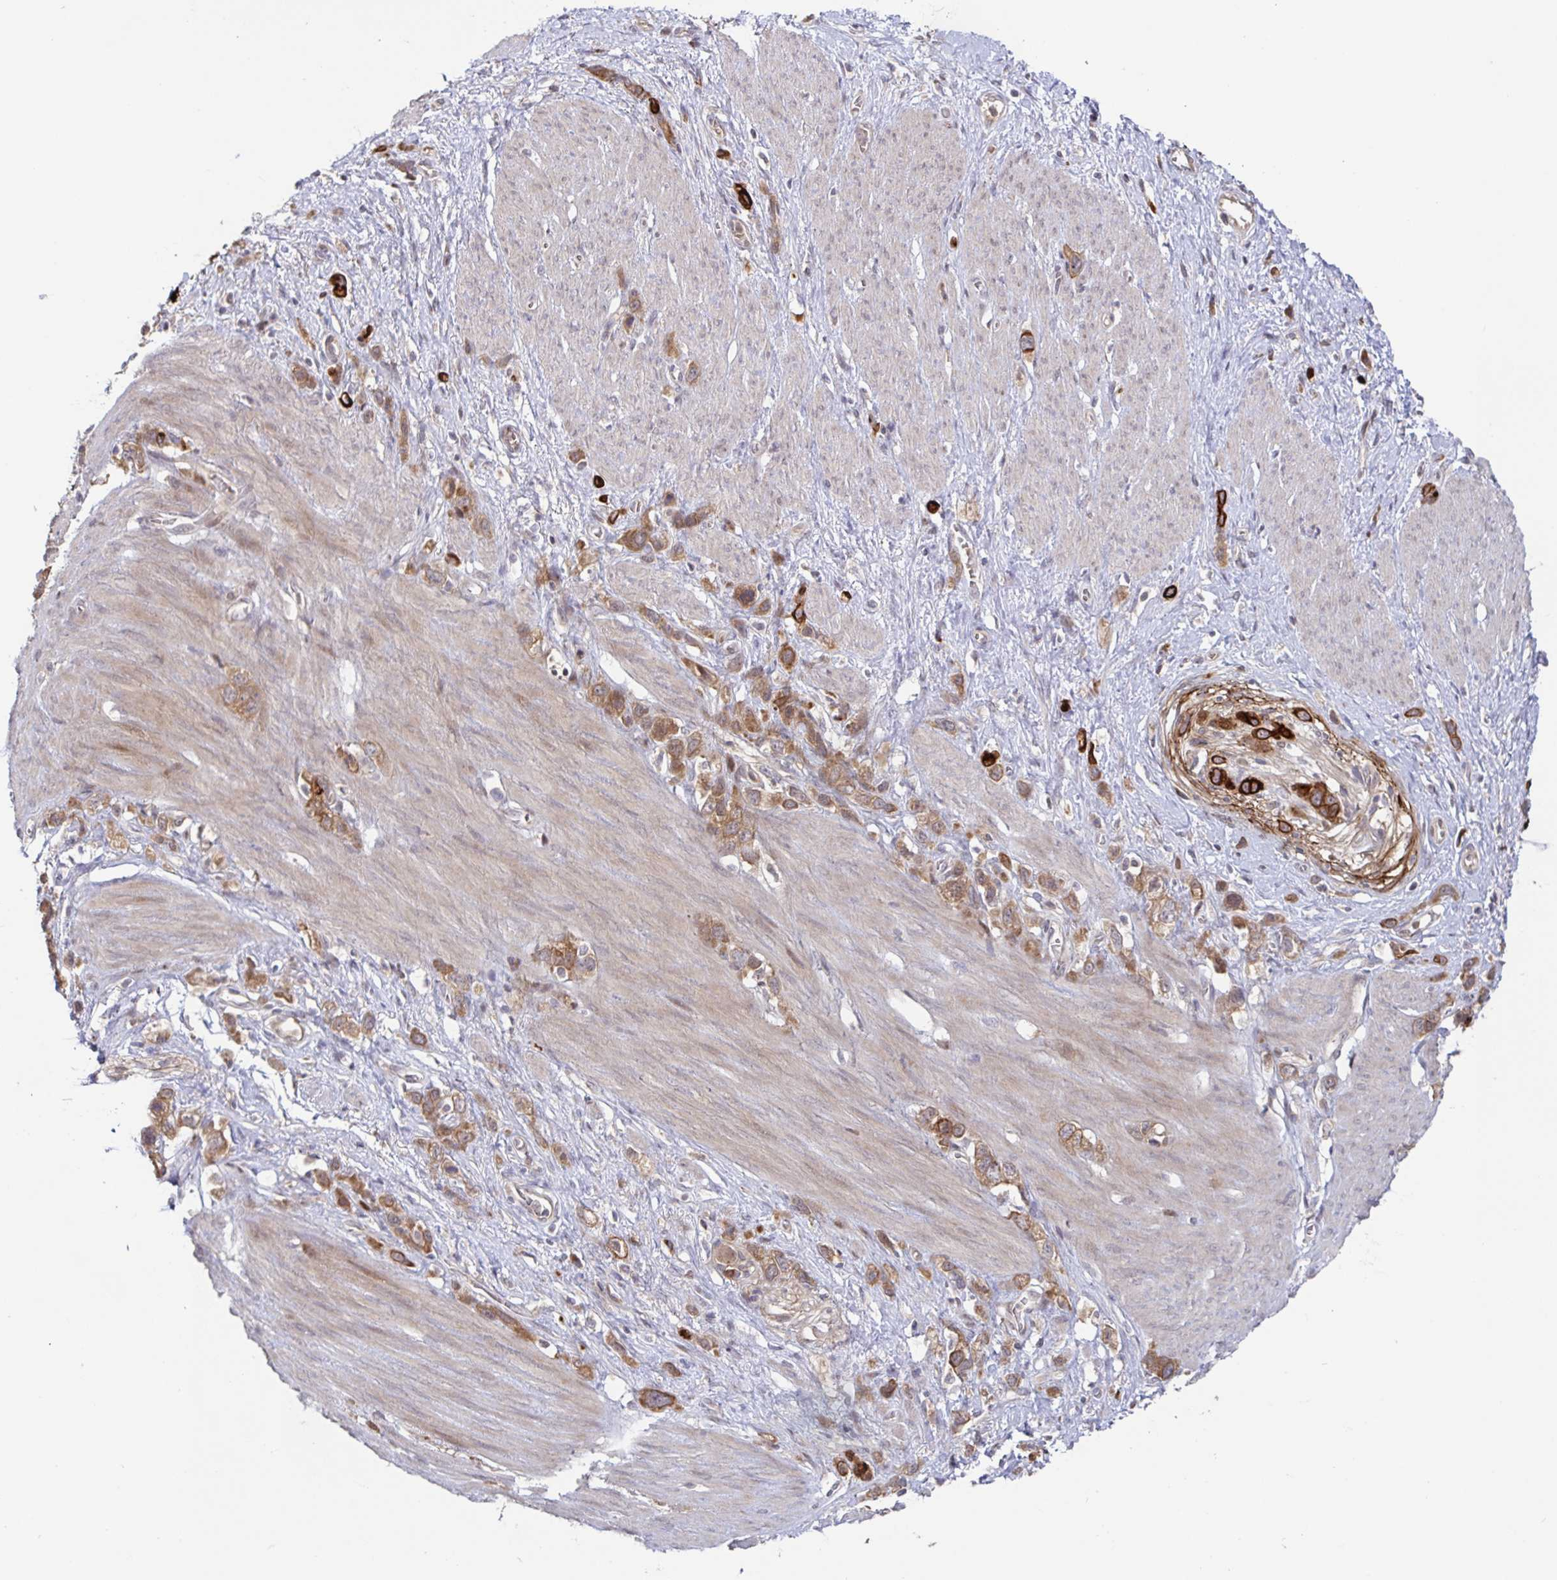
{"staining": {"intensity": "moderate", "quantity": ">75%", "location": "cytoplasmic/membranous"}, "tissue": "stomach cancer", "cell_type": "Tumor cells", "image_type": "cancer", "snomed": [{"axis": "morphology", "description": "Adenocarcinoma, NOS"}, {"axis": "topography", "description": "Stomach"}], "caption": "Brown immunohistochemical staining in stomach cancer (adenocarcinoma) demonstrates moderate cytoplasmic/membranous positivity in approximately >75% of tumor cells. (DAB IHC, brown staining for protein, blue staining for nuclei).", "gene": "AACS", "patient": {"sex": "female", "age": 65}}